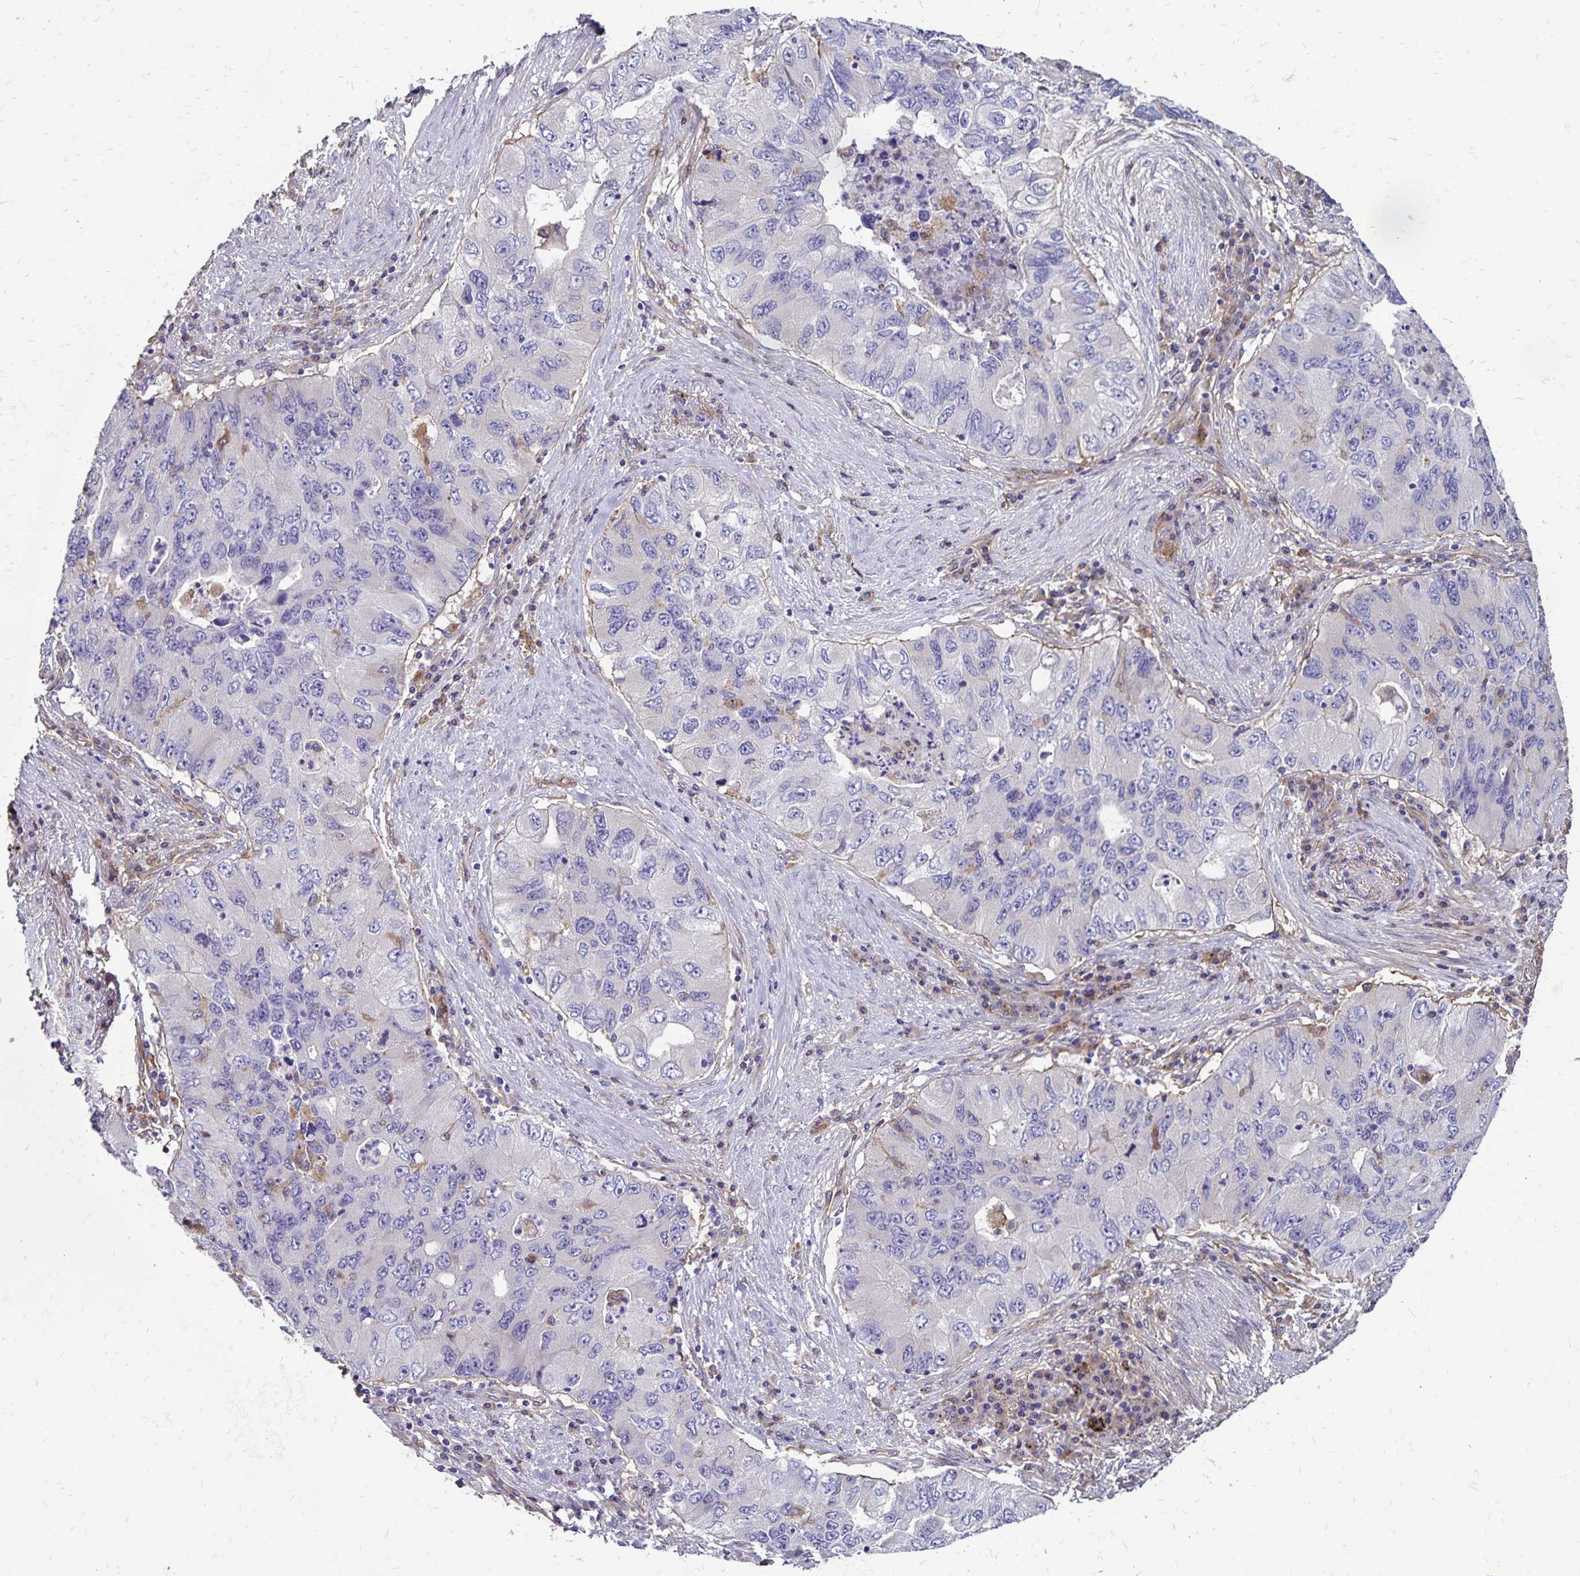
{"staining": {"intensity": "negative", "quantity": "none", "location": "none"}, "tissue": "lung cancer", "cell_type": "Tumor cells", "image_type": "cancer", "snomed": [{"axis": "morphology", "description": "Adenocarcinoma, NOS"}, {"axis": "morphology", "description": "Adenocarcinoma, metastatic, NOS"}, {"axis": "topography", "description": "Lymph node"}, {"axis": "topography", "description": "Lung"}], "caption": "The histopathology image reveals no significant staining in tumor cells of lung metastatic adenocarcinoma.", "gene": "TNS3", "patient": {"sex": "female", "age": 54}}